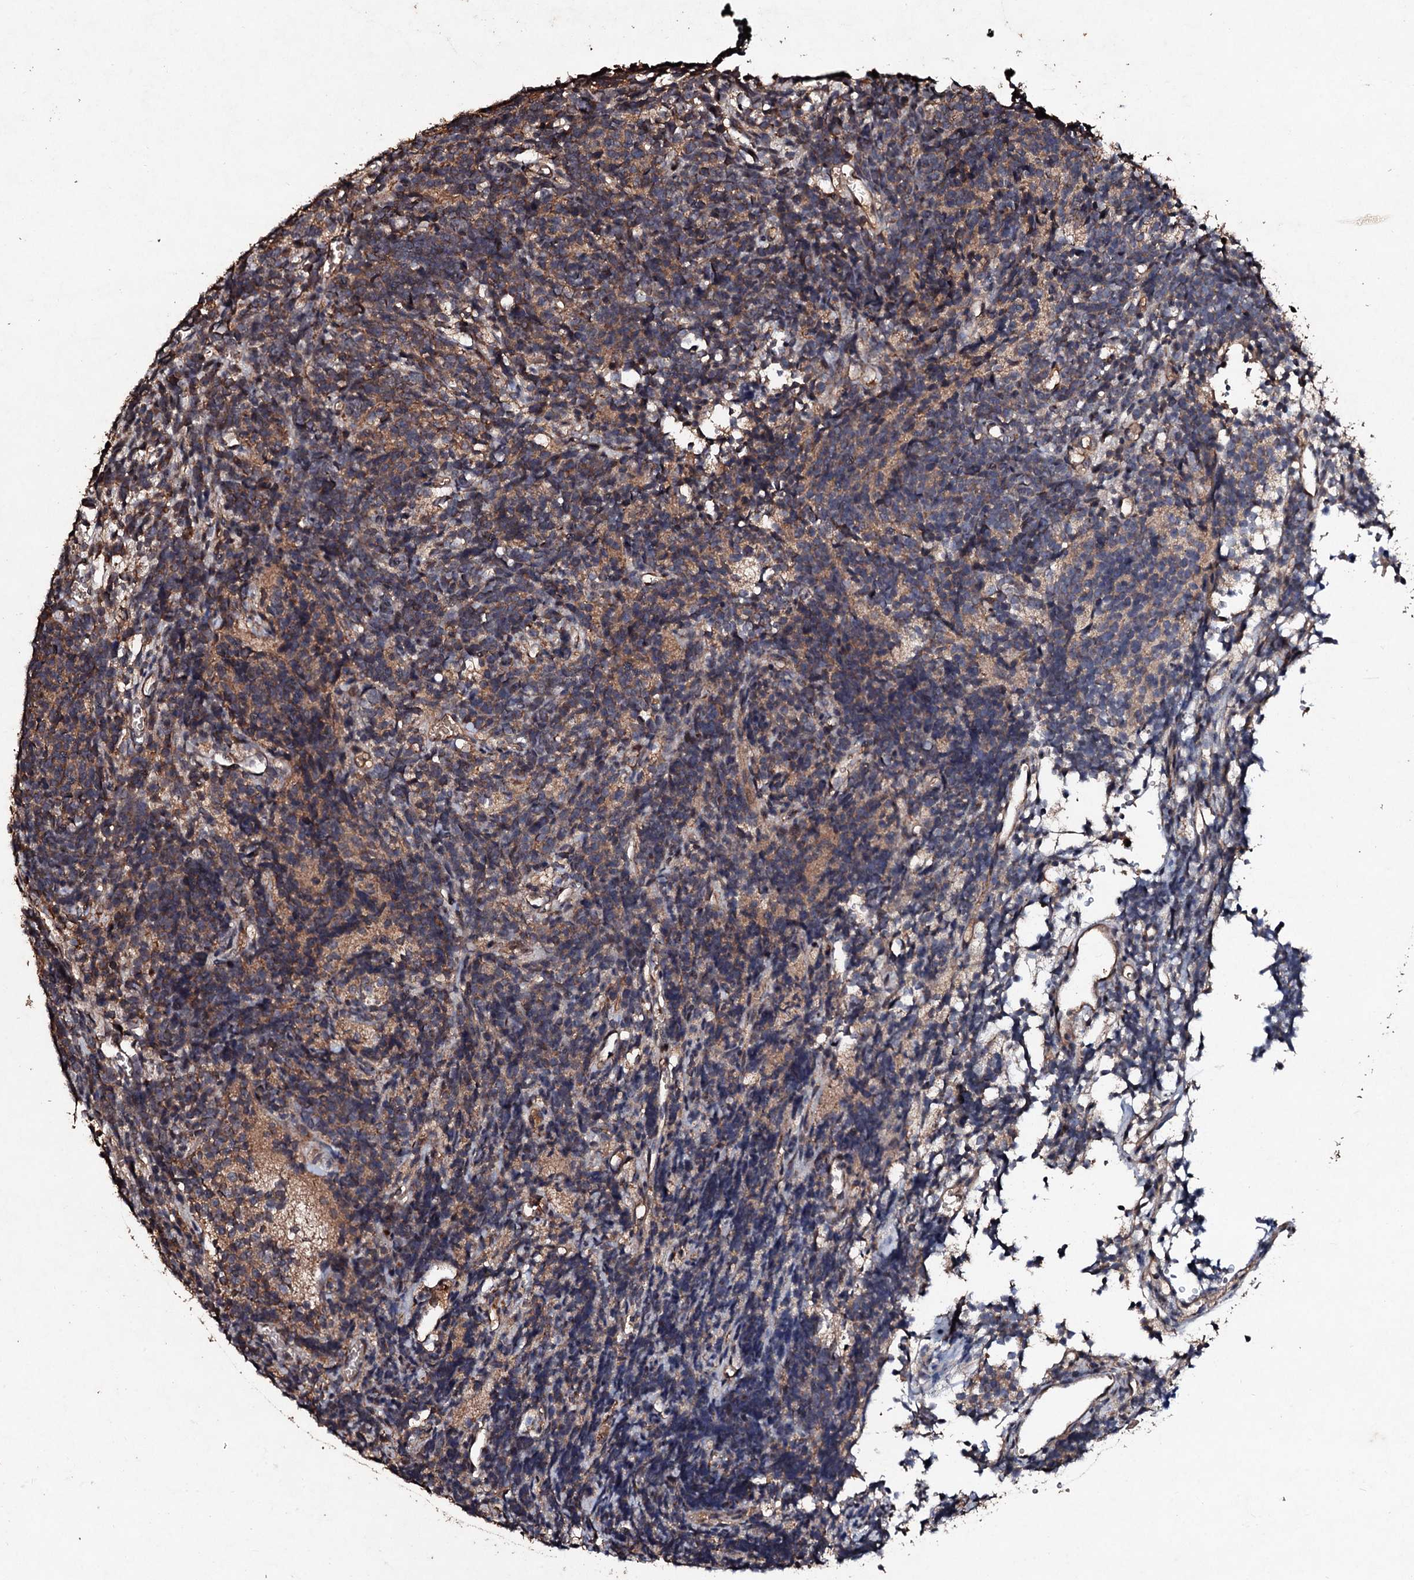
{"staining": {"intensity": "moderate", "quantity": "25%-75%", "location": "cytoplasmic/membranous"}, "tissue": "glioma", "cell_type": "Tumor cells", "image_type": "cancer", "snomed": [{"axis": "morphology", "description": "Glioma, malignant, Low grade"}, {"axis": "topography", "description": "Brain"}], "caption": "Immunohistochemical staining of glioma displays medium levels of moderate cytoplasmic/membranous protein positivity in about 25%-75% of tumor cells.", "gene": "KERA", "patient": {"sex": "female", "age": 1}}